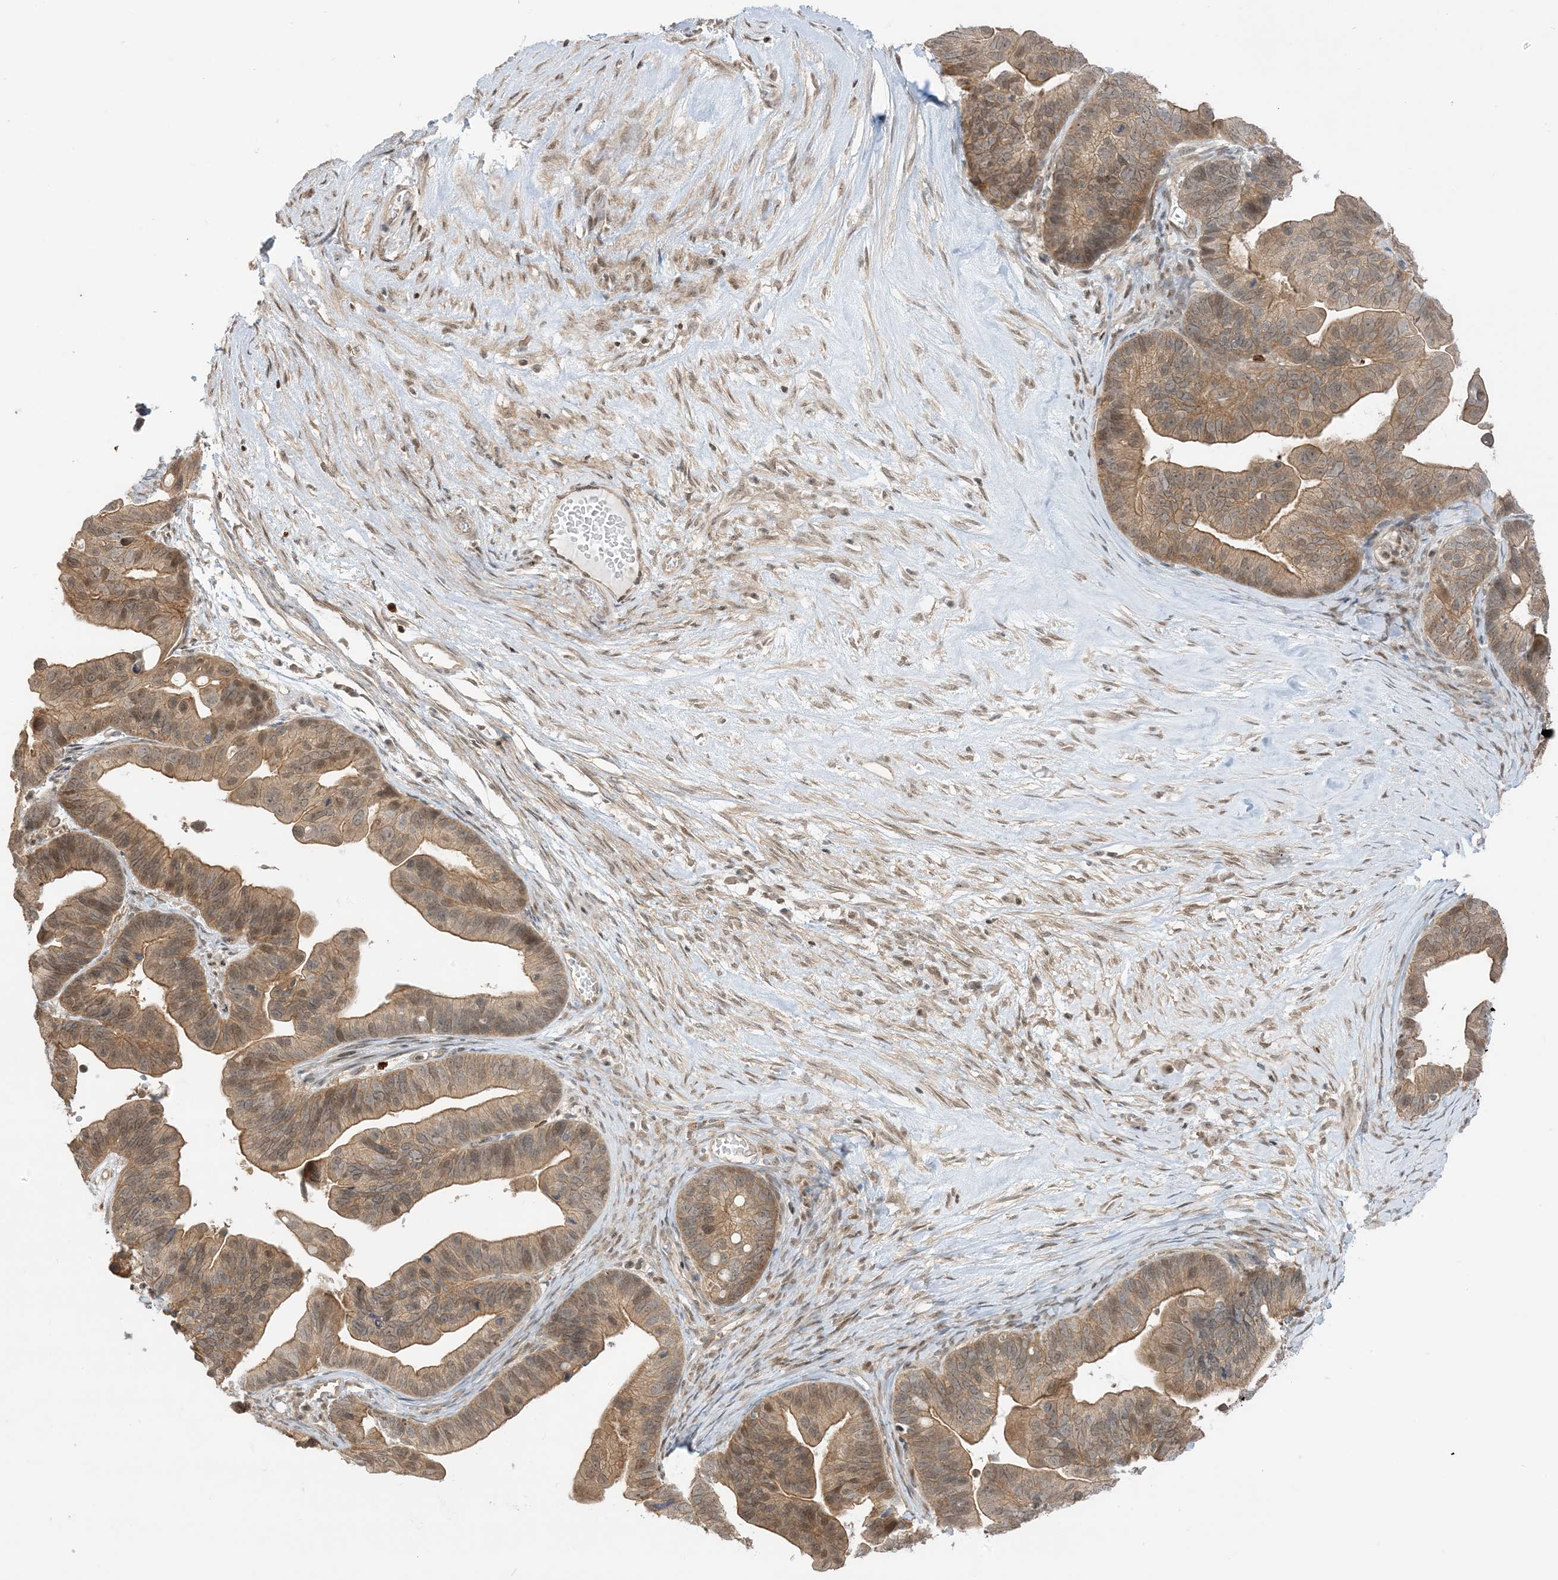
{"staining": {"intensity": "moderate", "quantity": ">75%", "location": "cytoplasmic/membranous,nuclear"}, "tissue": "ovarian cancer", "cell_type": "Tumor cells", "image_type": "cancer", "snomed": [{"axis": "morphology", "description": "Cystadenocarcinoma, serous, NOS"}, {"axis": "topography", "description": "Ovary"}], "caption": "This is an image of IHC staining of ovarian cancer, which shows moderate staining in the cytoplasmic/membranous and nuclear of tumor cells.", "gene": "PPP1R7", "patient": {"sex": "female", "age": 56}}